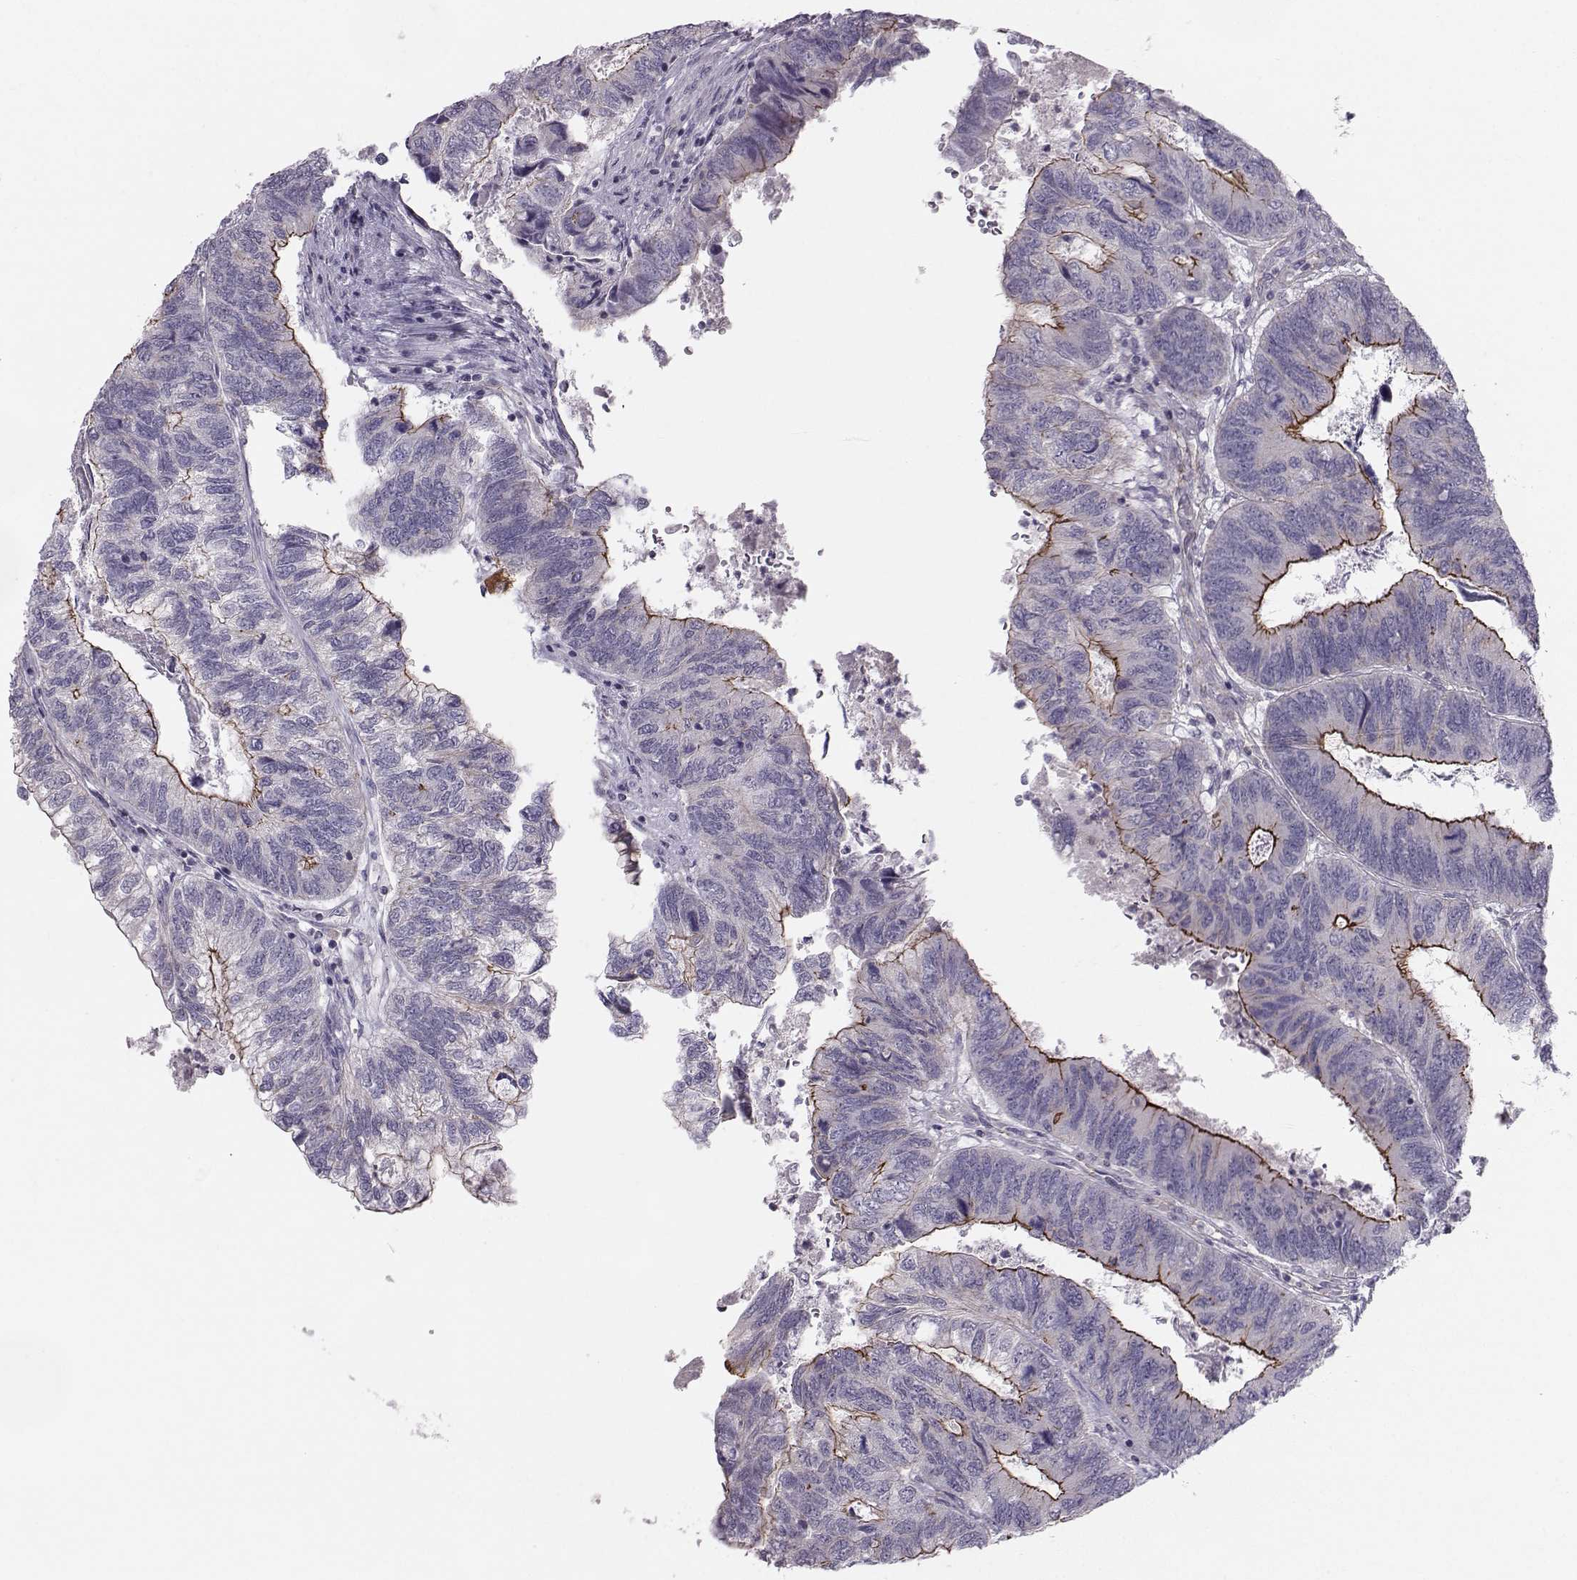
{"staining": {"intensity": "strong", "quantity": "<25%", "location": "cytoplasmic/membranous"}, "tissue": "colorectal cancer", "cell_type": "Tumor cells", "image_type": "cancer", "snomed": [{"axis": "morphology", "description": "Adenocarcinoma, NOS"}, {"axis": "topography", "description": "Colon"}], "caption": "Brown immunohistochemical staining in colorectal cancer displays strong cytoplasmic/membranous expression in about <25% of tumor cells.", "gene": "MAST1", "patient": {"sex": "female", "age": 67}}